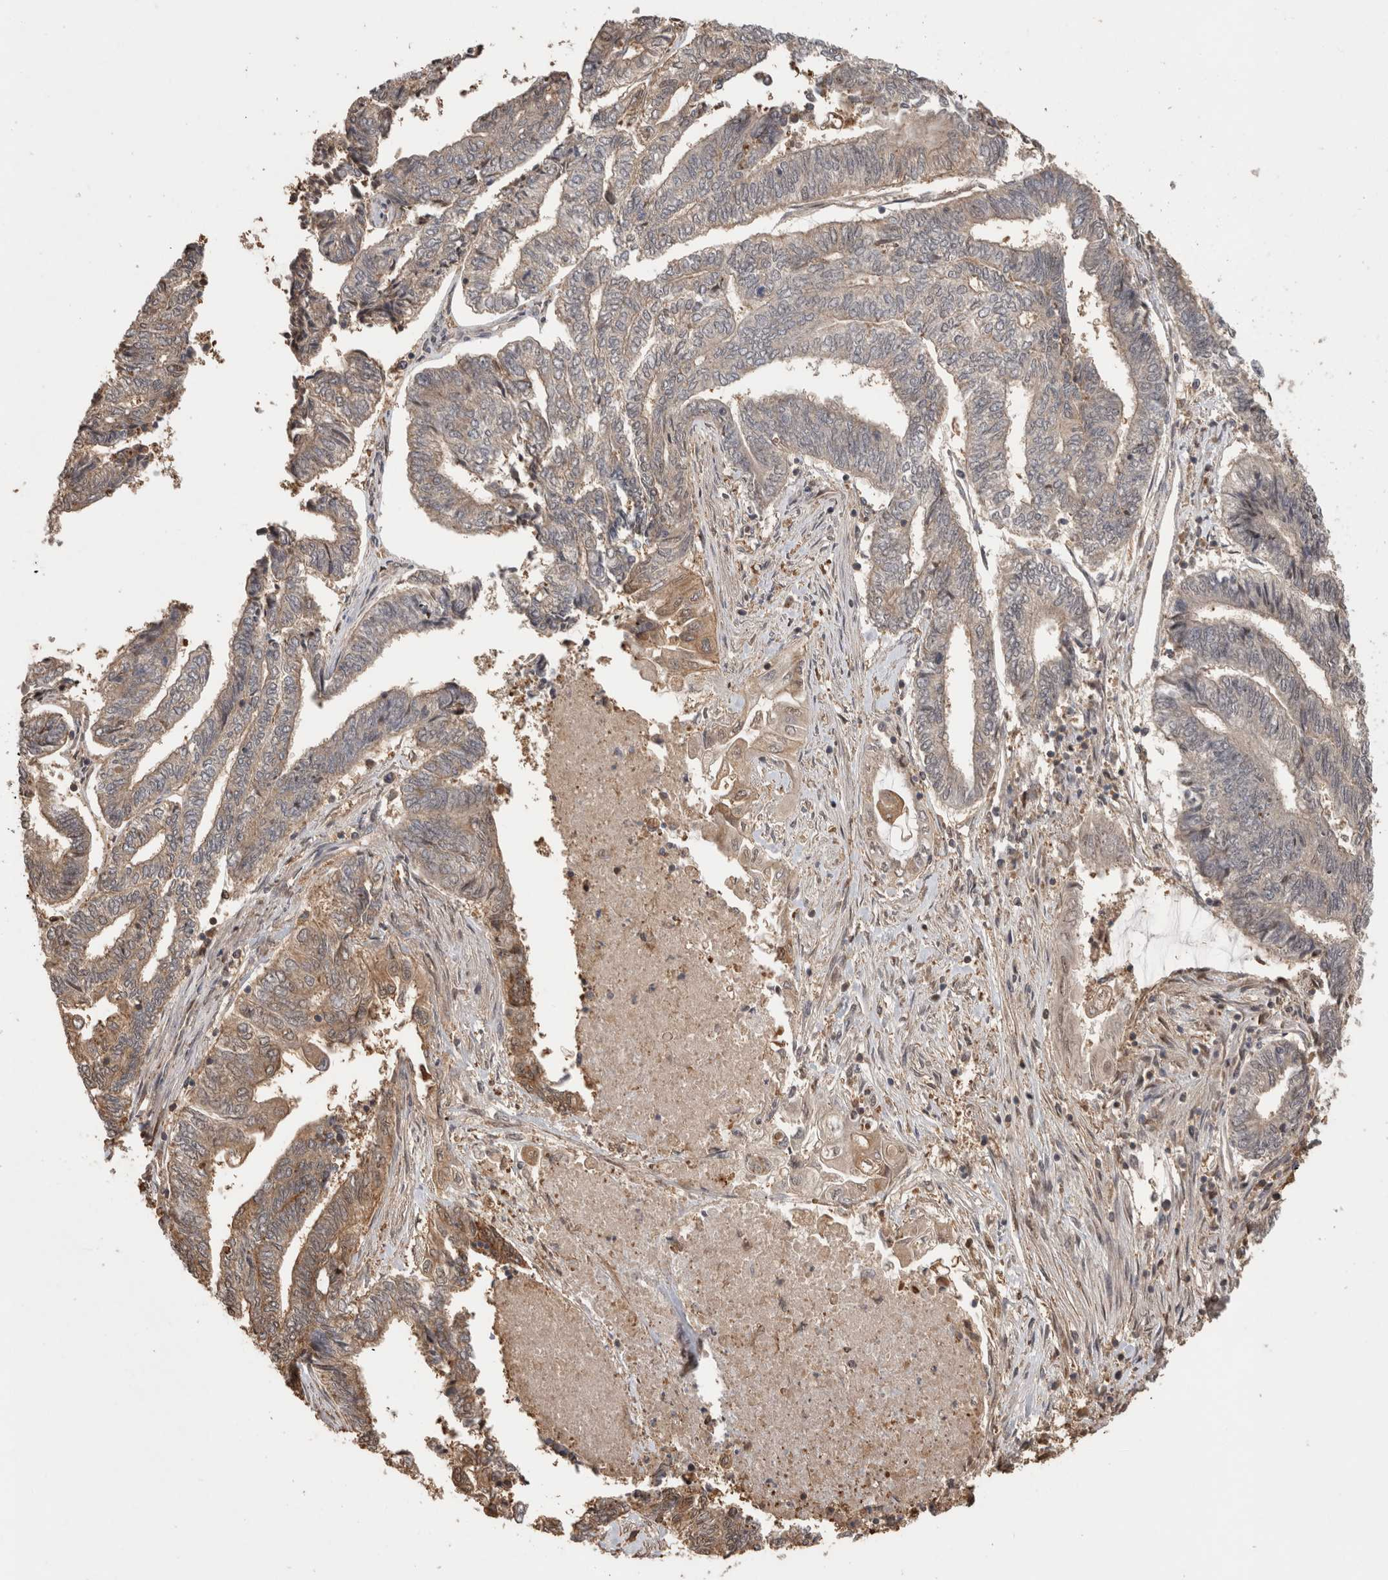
{"staining": {"intensity": "moderate", "quantity": ">75%", "location": "cytoplasmic/membranous"}, "tissue": "endometrial cancer", "cell_type": "Tumor cells", "image_type": "cancer", "snomed": [{"axis": "morphology", "description": "Adenocarcinoma, NOS"}, {"axis": "topography", "description": "Uterus"}, {"axis": "topography", "description": "Endometrium"}], "caption": "IHC image of neoplastic tissue: adenocarcinoma (endometrial) stained using immunohistochemistry shows medium levels of moderate protein expression localized specifically in the cytoplasmic/membranous of tumor cells, appearing as a cytoplasmic/membranous brown color.", "gene": "IMMP2L", "patient": {"sex": "female", "age": 70}}